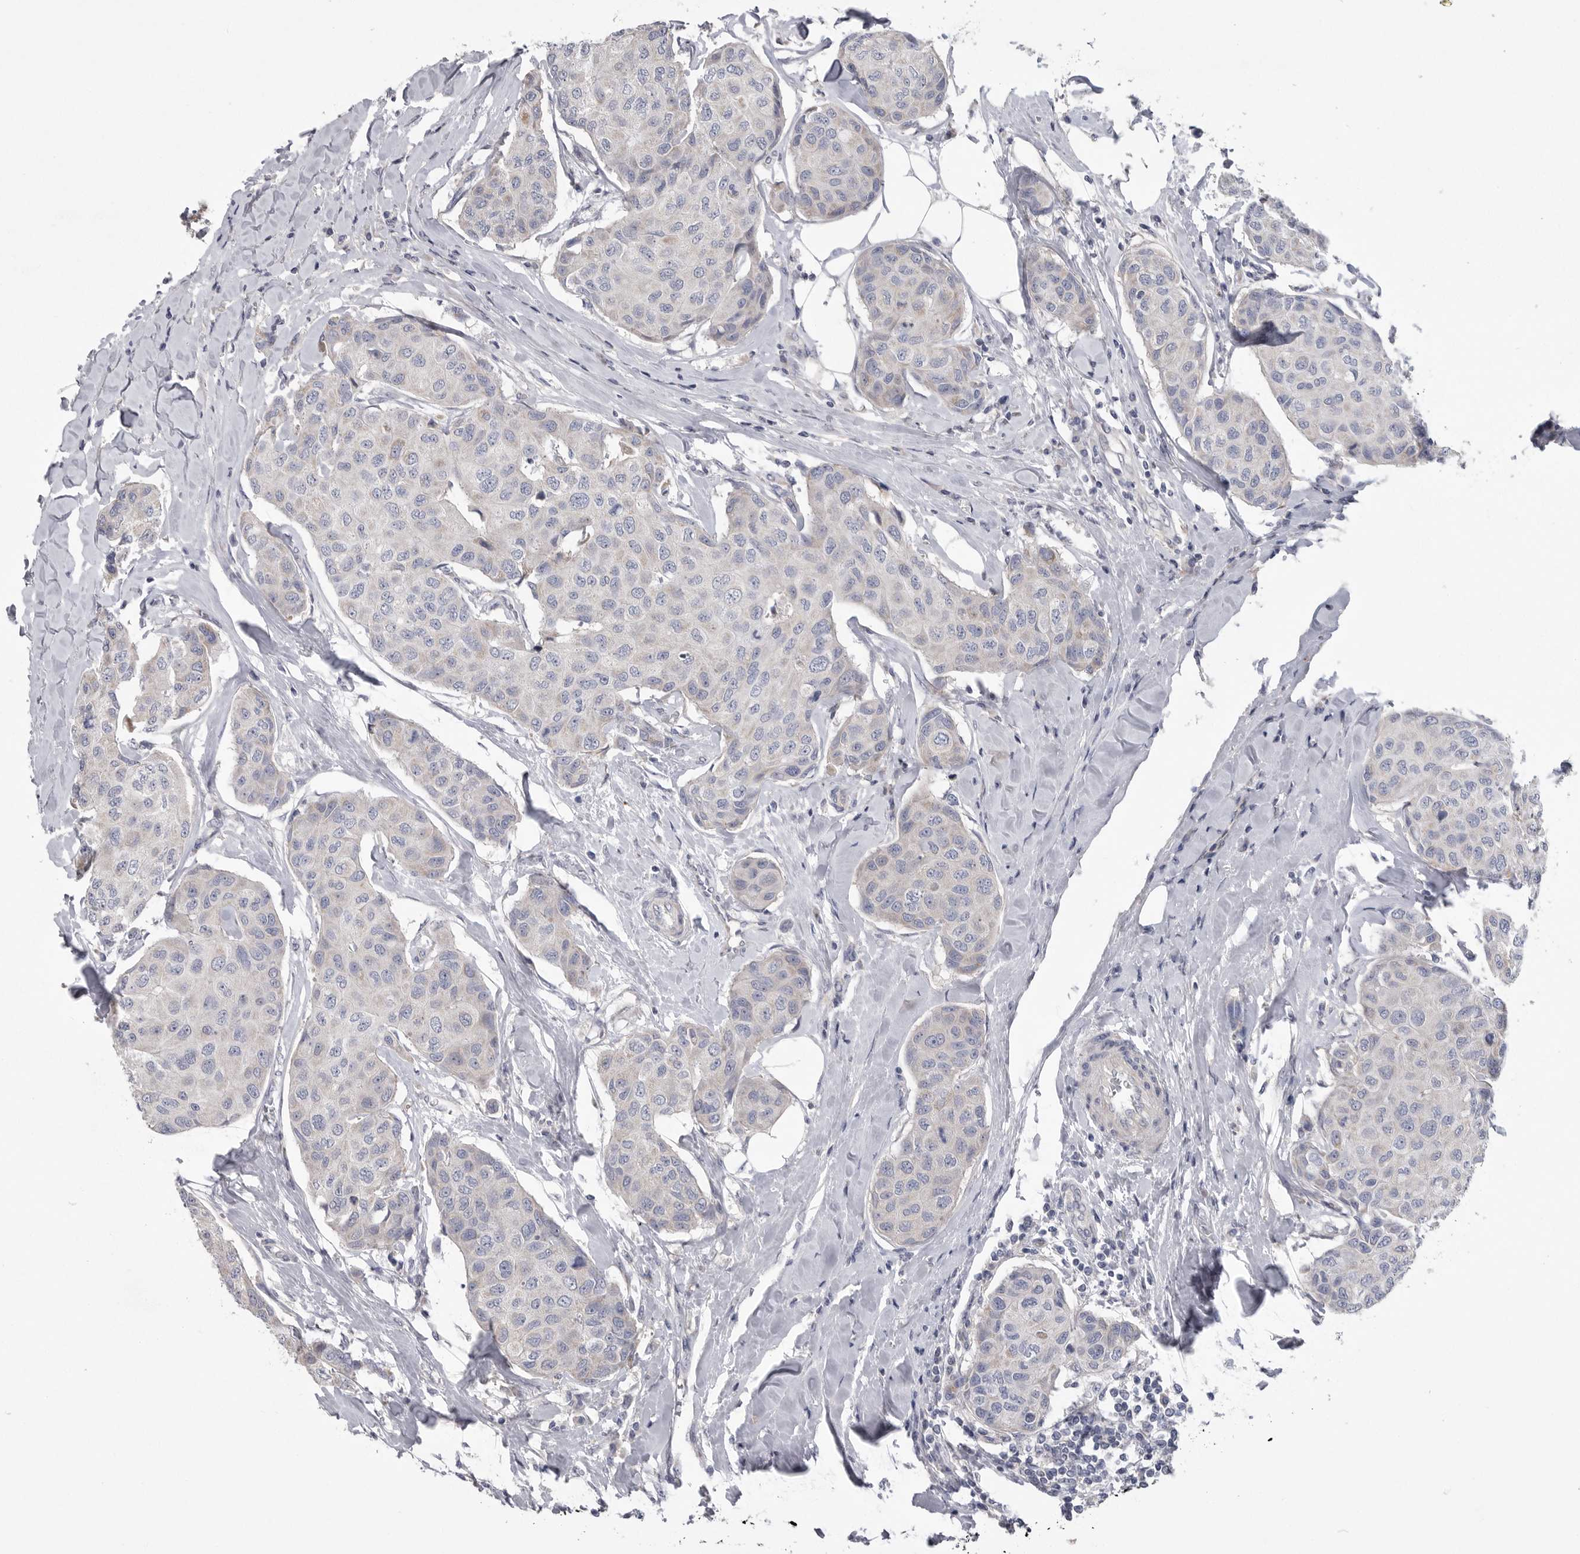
{"staining": {"intensity": "negative", "quantity": "none", "location": "none"}, "tissue": "breast cancer", "cell_type": "Tumor cells", "image_type": "cancer", "snomed": [{"axis": "morphology", "description": "Duct carcinoma"}, {"axis": "topography", "description": "Breast"}], "caption": "This is an immunohistochemistry (IHC) histopathology image of breast cancer (invasive ductal carcinoma). There is no staining in tumor cells.", "gene": "CRP", "patient": {"sex": "female", "age": 80}}